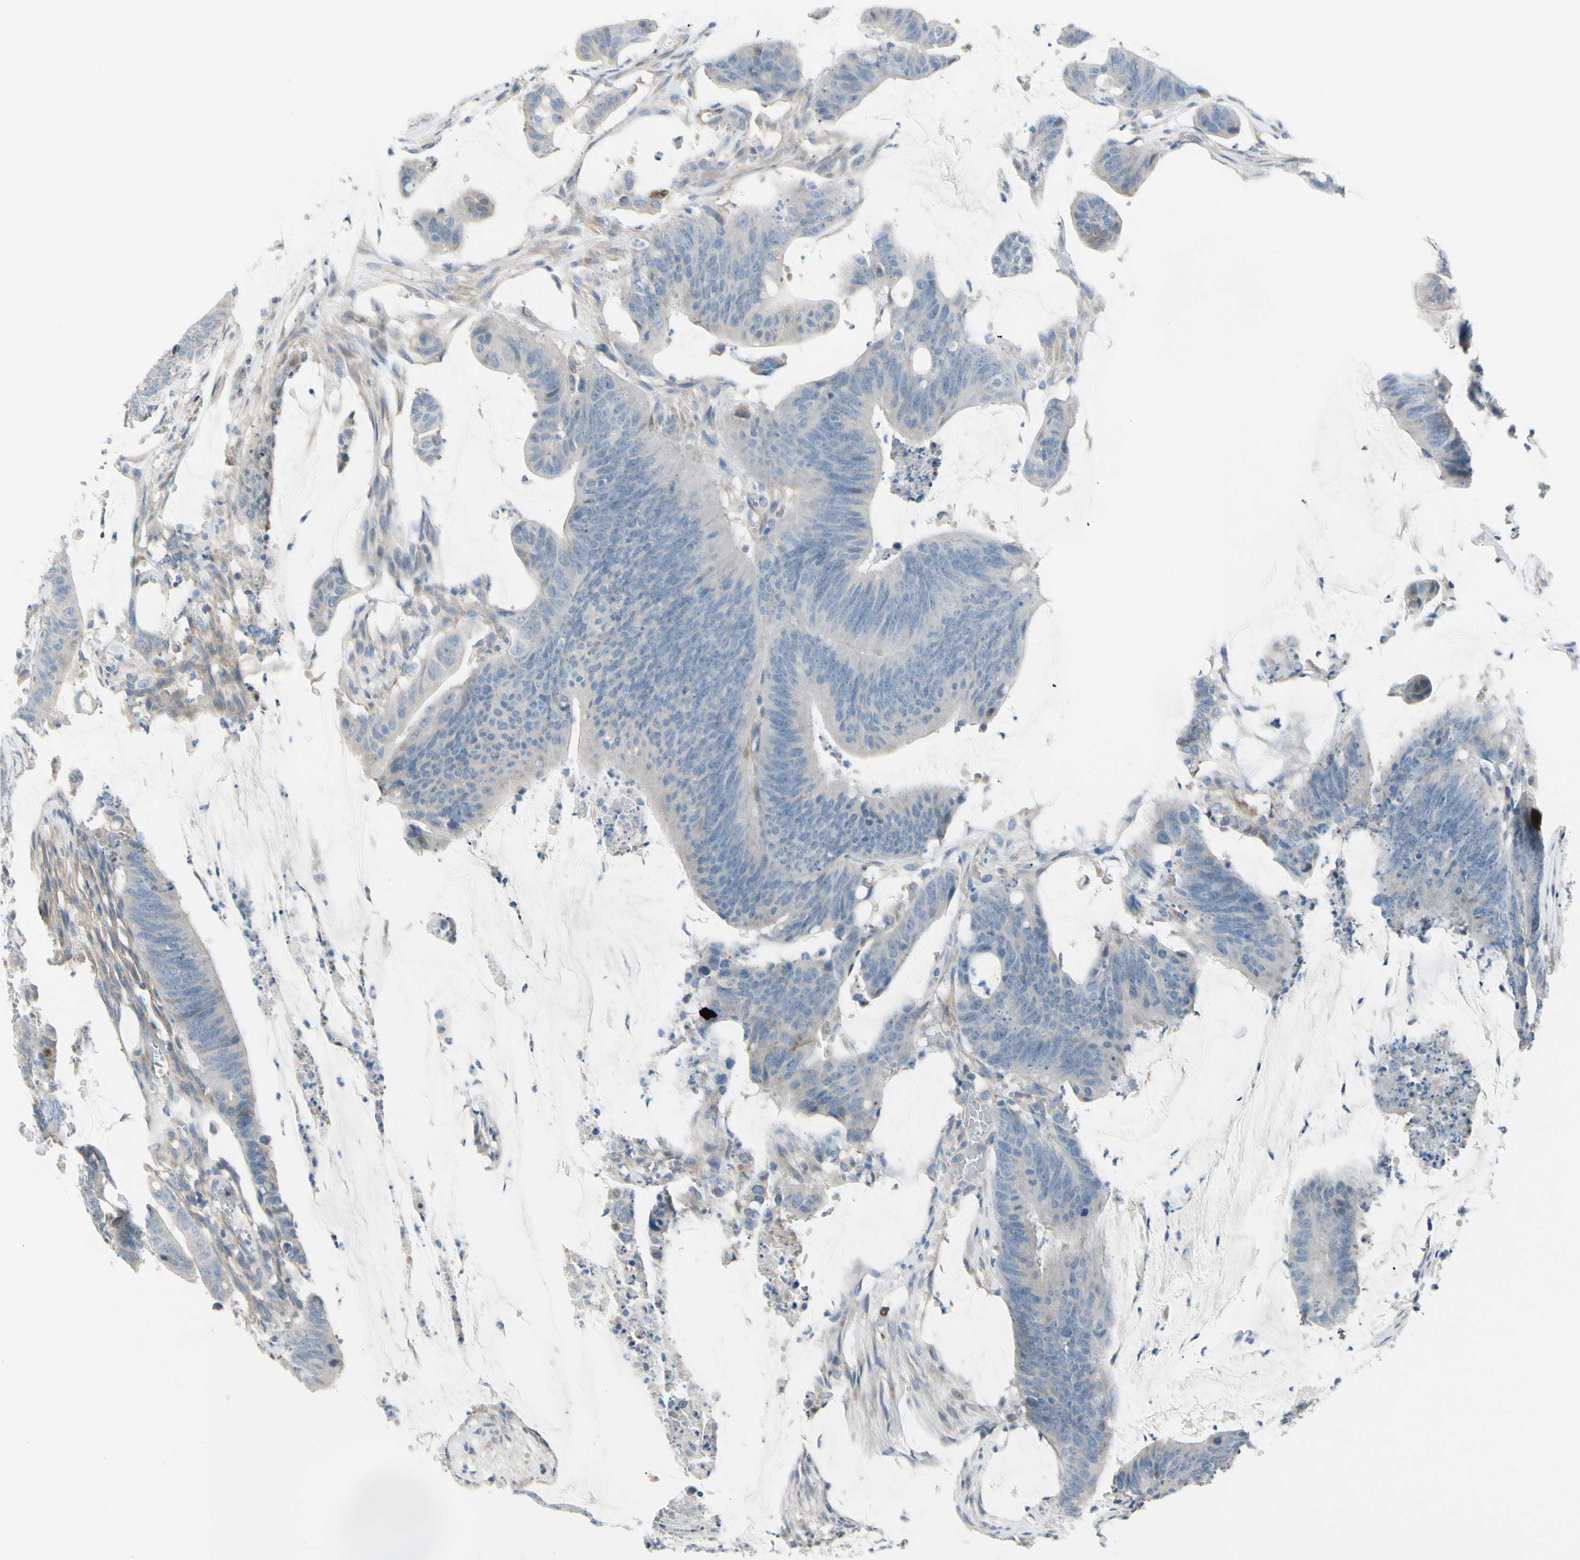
{"staining": {"intensity": "negative", "quantity": "none", "location": "none"}, "tissue": "colorectal cancer", "cell_type": "Tumor cells", "image_type": "cancer", "snomed": [{"axis": "morphology", "description": "Adenocarcinoma, NOS"}, {"axis": "topography", "description": "Rectum"}], "caption": "An IHC micrograph of adenocarcinoma (colorectal) is shown. There is no staining in tumor cells of adenocarcinoma (colorectal).", "gene": "MAP2", "patient": {"sex": "female", "age": 66}}